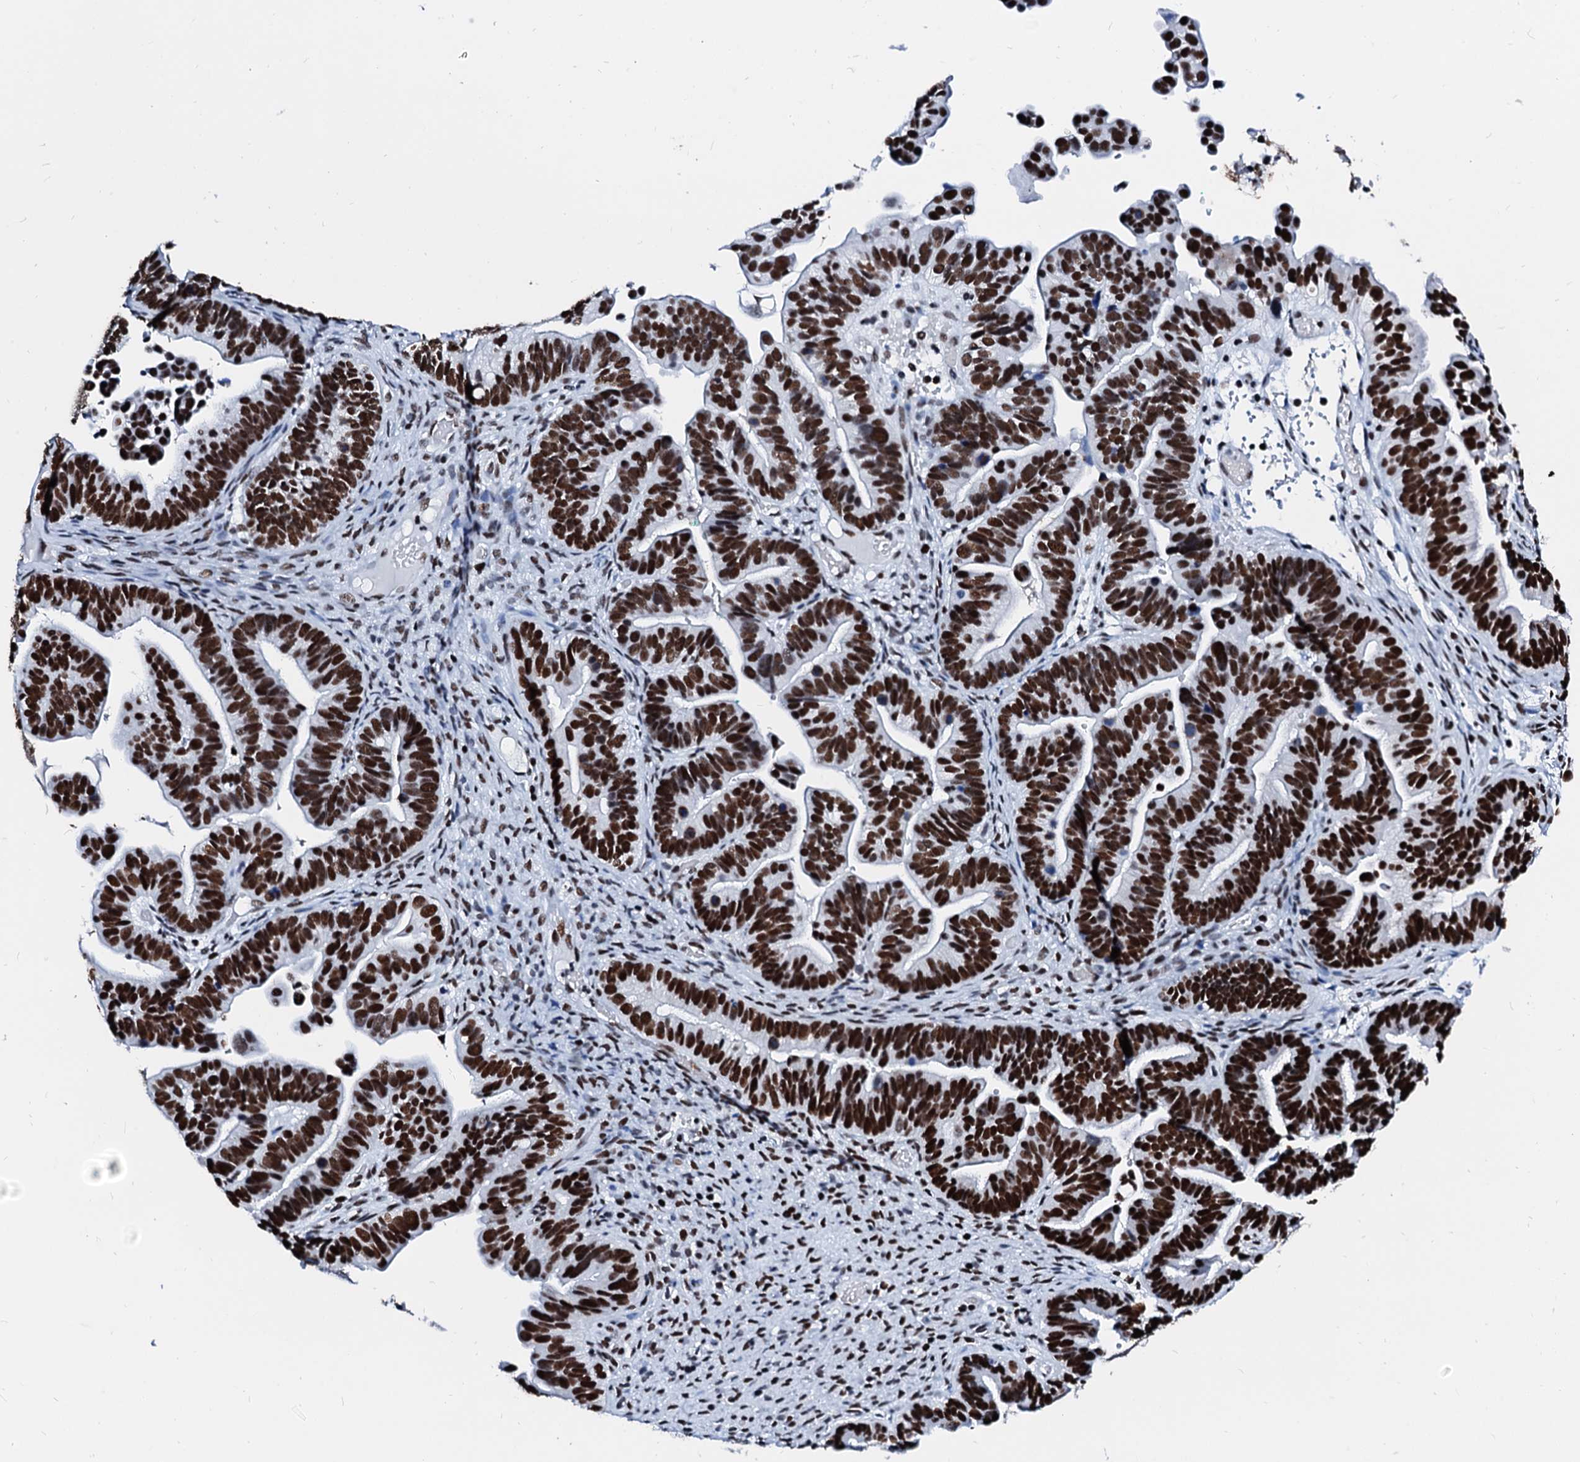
{"staining": {"intensity": "strong", "quantity": ">75%", "location": "nuclear"}, "tissue": "ovarian cancer", "cell_type": "Tumor cells", "image_type": "cancer", "snomed": [{"axis": "morphology", "description": "Cystadenocarcinoma, serous, NOS"}, {"axis": "topography", "description": "Ovary"}], "caption": "A high-resolution histopathology image shows immunohistochemistry (IHC) staining of ovarian cancer, which demonstrates strong nuclear positivity in approximately >75% of tumor cells.", "gene": "RALY", "patient": {"sex": "female", "age": 56}}